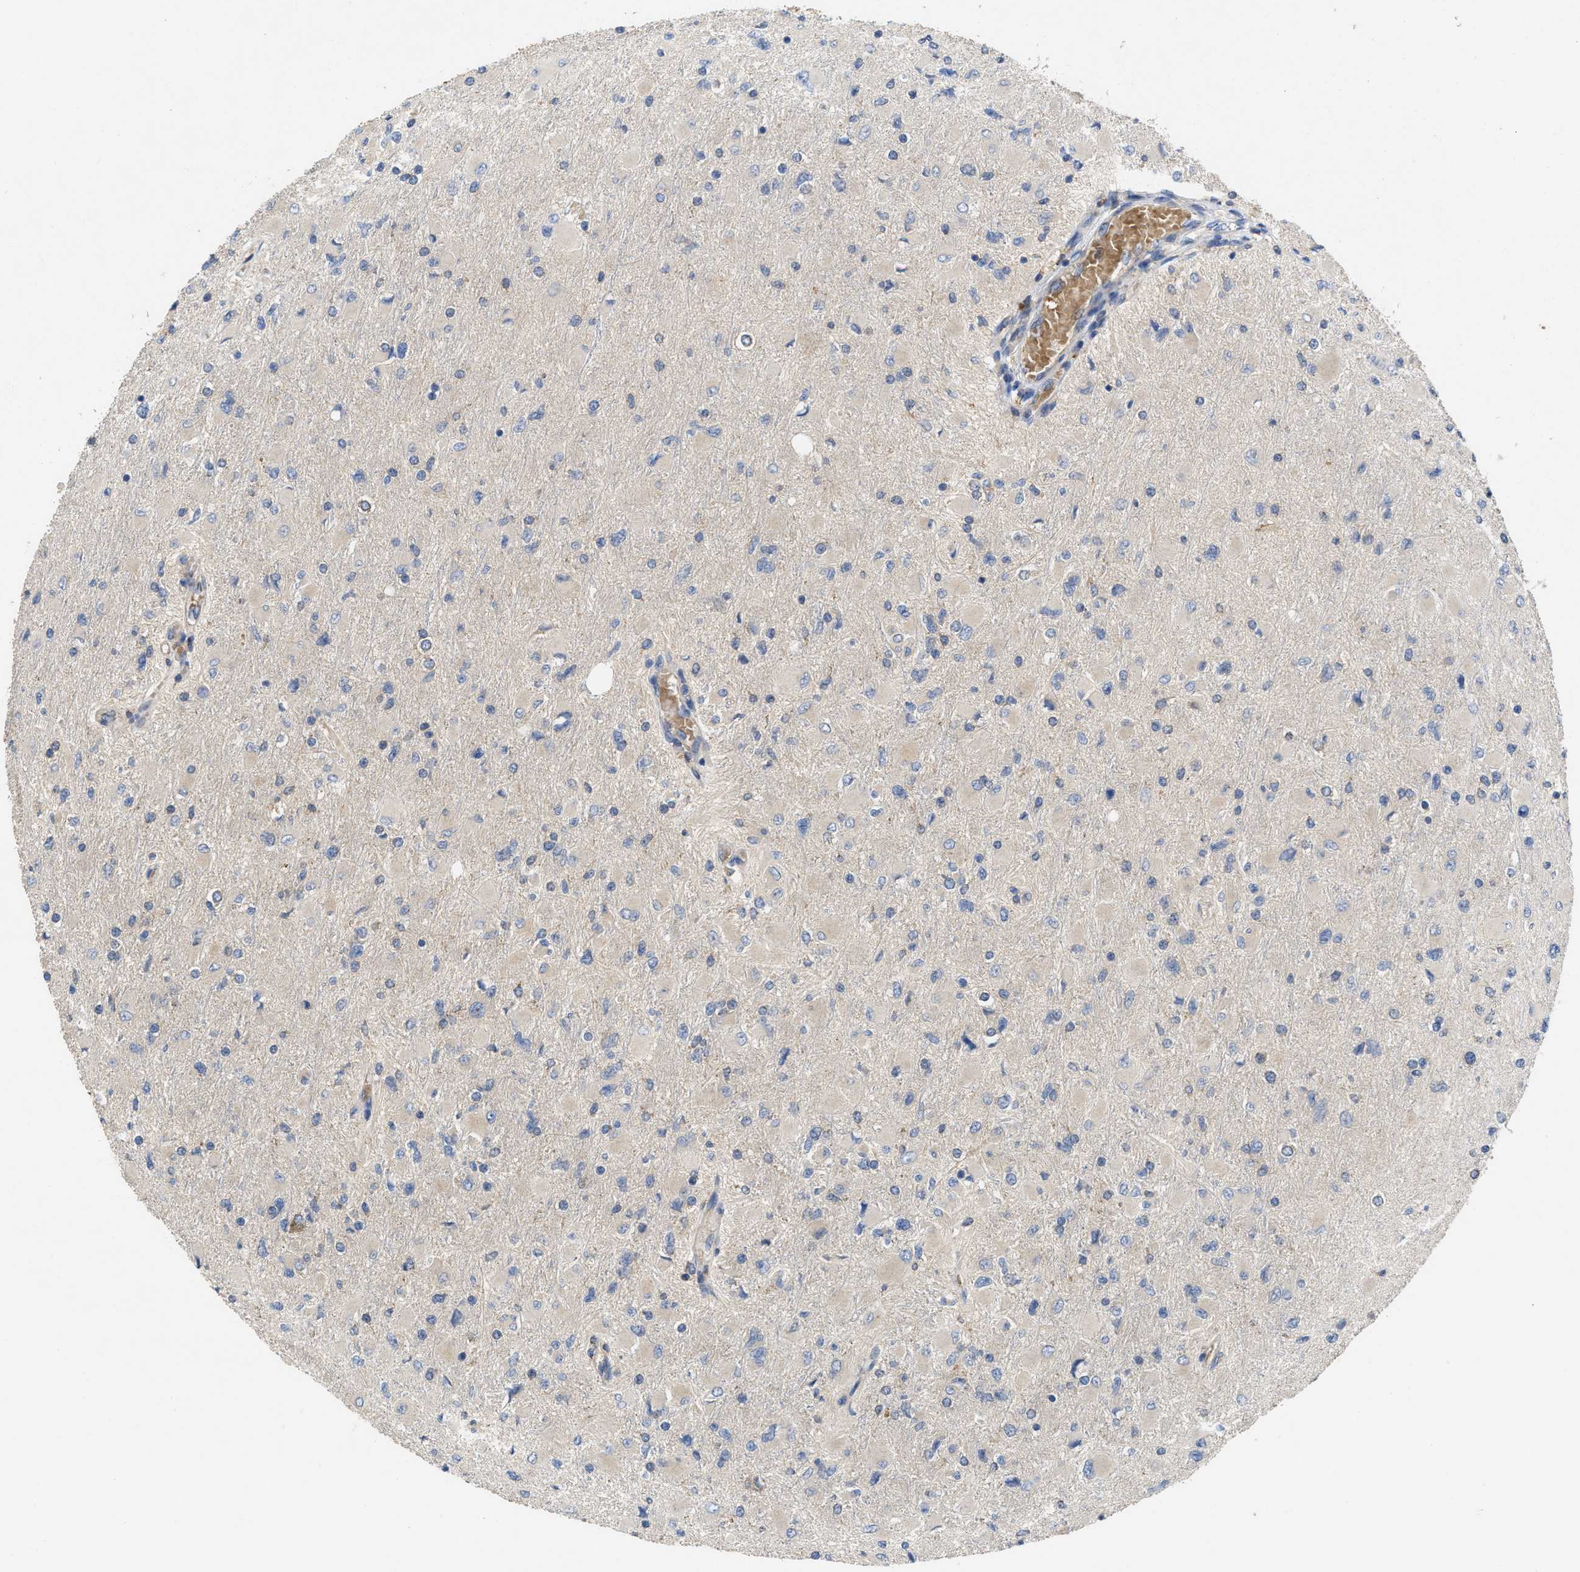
{"staining": {"intensity": "negative", "quantity": "none", "location": "none"}, "tissue": "glioma", "cell_type": "Tumor cells", "image_type": "cancer", "snomed": [{"axis": "morphology", "description": "Glioma, malignant, High grade"}, {"axis": "topography", "description": "Cerebral cortex"}], "caption": "DAB (3,3'-diaminobenzidine) immunohistochemical staining of human glioma displays no significant expression in tumor cells. The staining was performed using DAB (3,3'-diaminobenzidine) to visualize the protein expression in brown, while the nuclei were stained in blue with hematoxylin (Magnification: 20x).", "gene": "RNF216", "patient": {"sex": "female", "age": 36}}